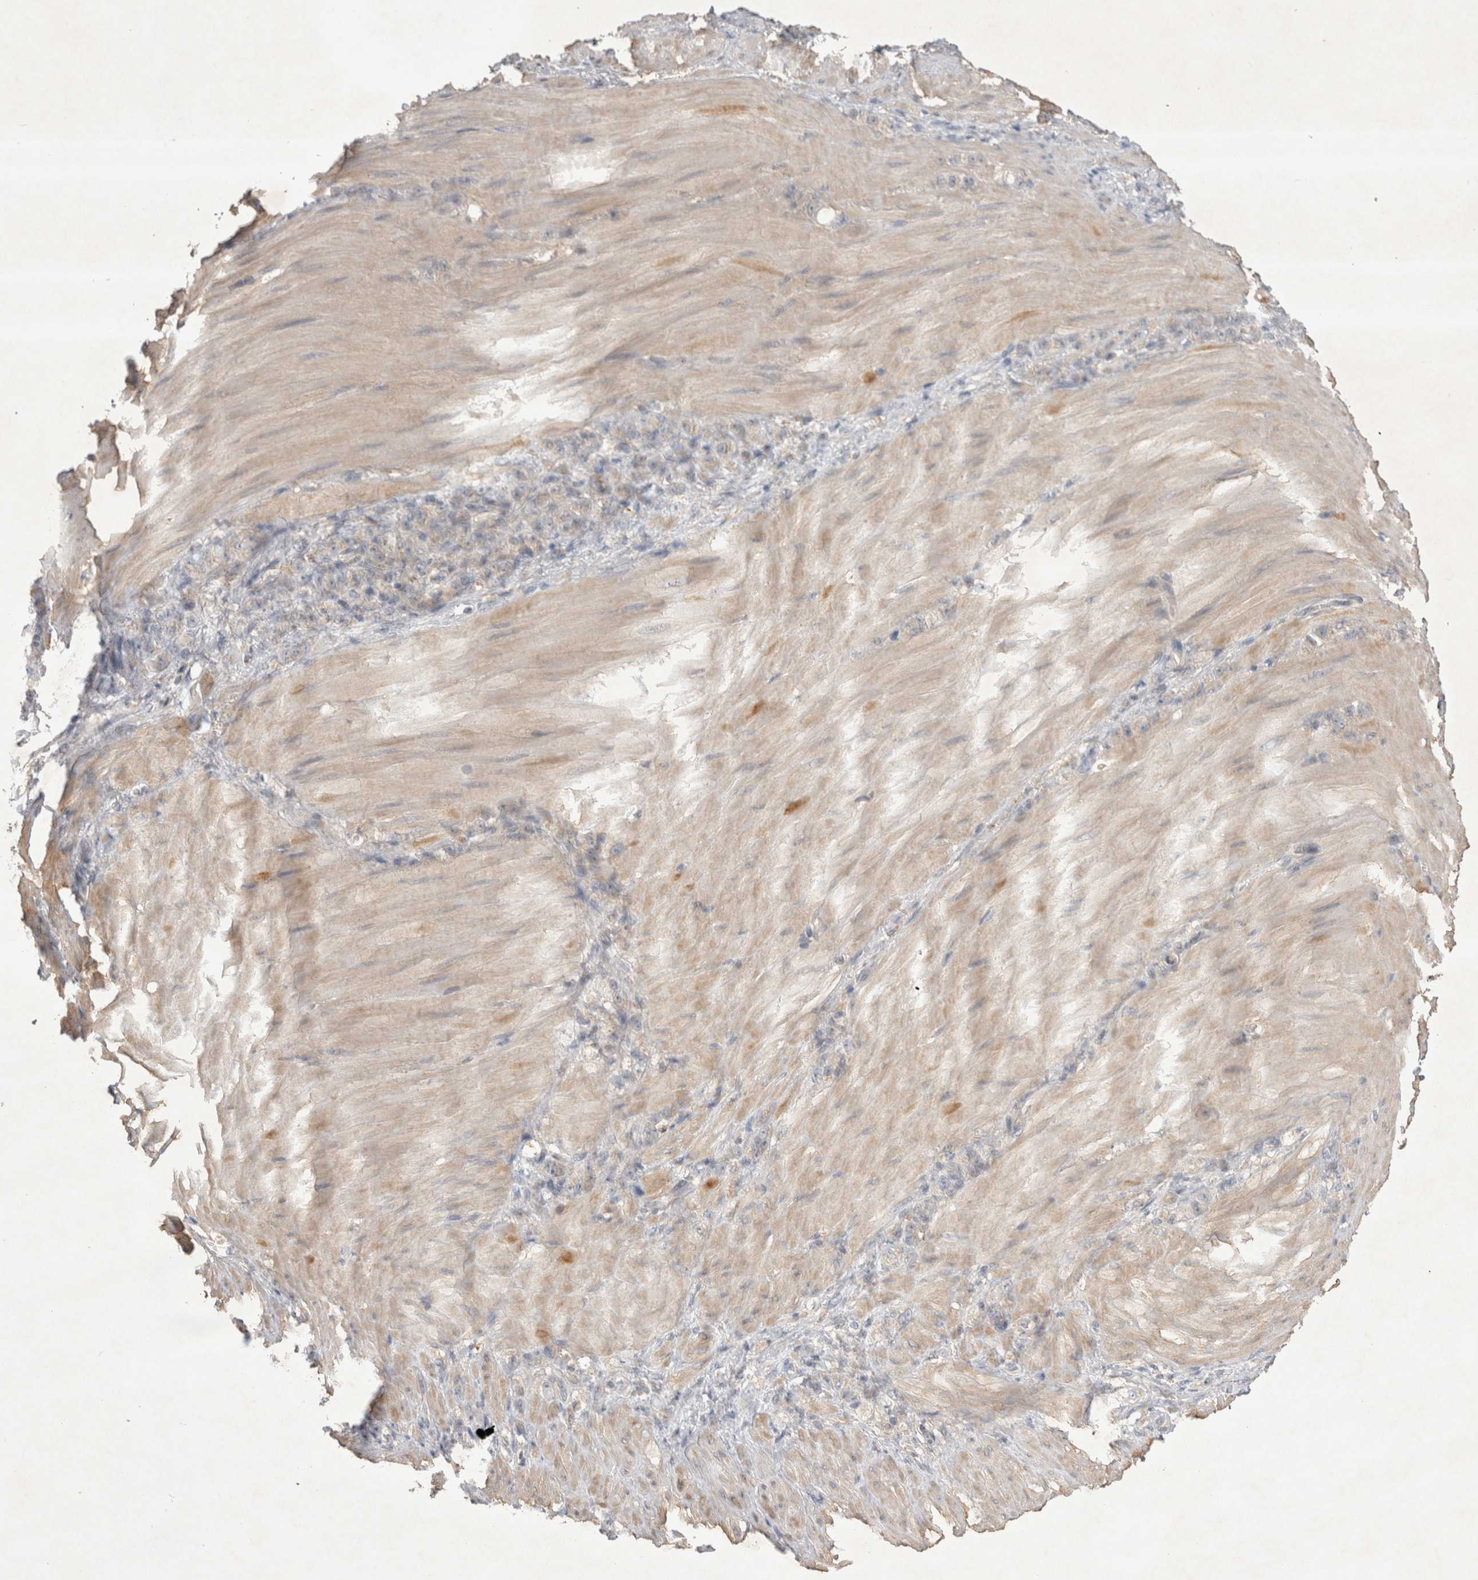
{"staining": {"intensity": "negative", "quantity": "none", "location": "none"}, "tissue": "stomach cancer", "cell_type": "Tumor cells", "image_type": "cancer", "snomed": [{"axis": "morphology", "description": "Normal tissue, NOS"}, {"axis": "morphology", "description": "Adenocarcinoma, NOS"}, {"axis": "topography", "description": "Stomach"}], "caption": "The micrograph displays no significant positivity in tumor cells of stomach cancer (adenocarcinoma).", "gene": "SRD5A3", "patient": {"sex": "male", "age": 82}}